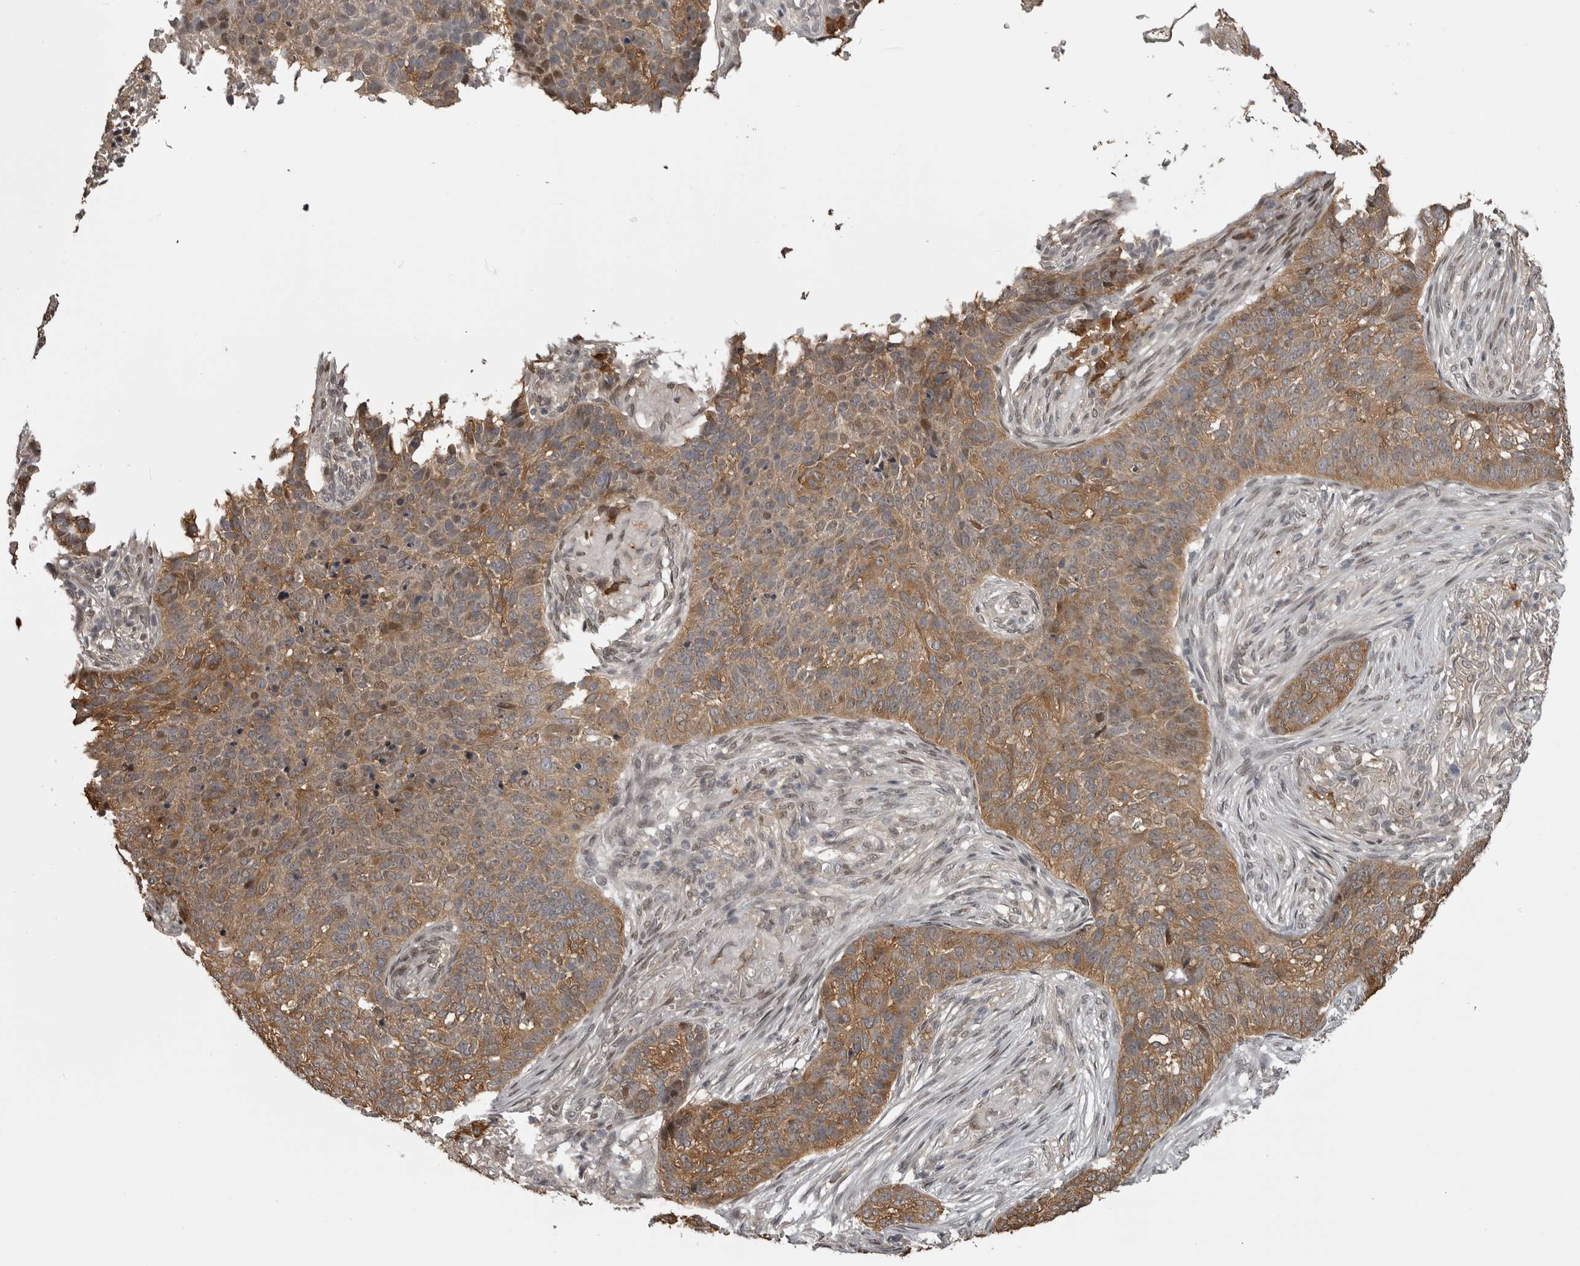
{"staining": {"intensity": "moderate", "quantity": ">75%", "location": "cytoplasmic/membranous,nuclear"}, "tissue": "skin cancer", "cell_type": "Tumor cells", "image_type": "cancer", "snomed": [{"axis": "morphology", "description": "Basal cell carcinoma"}, {"axis": "topography", "description": "Skin"}], "caption": "Immunohistochemical staining of skin cancer shows medium levels of moderate cytoplasmic/membranous and nuclear expression in about >75% of tumor cells.", "gene": "SNX16", "patient": {"sex": "male", "age": 85}}